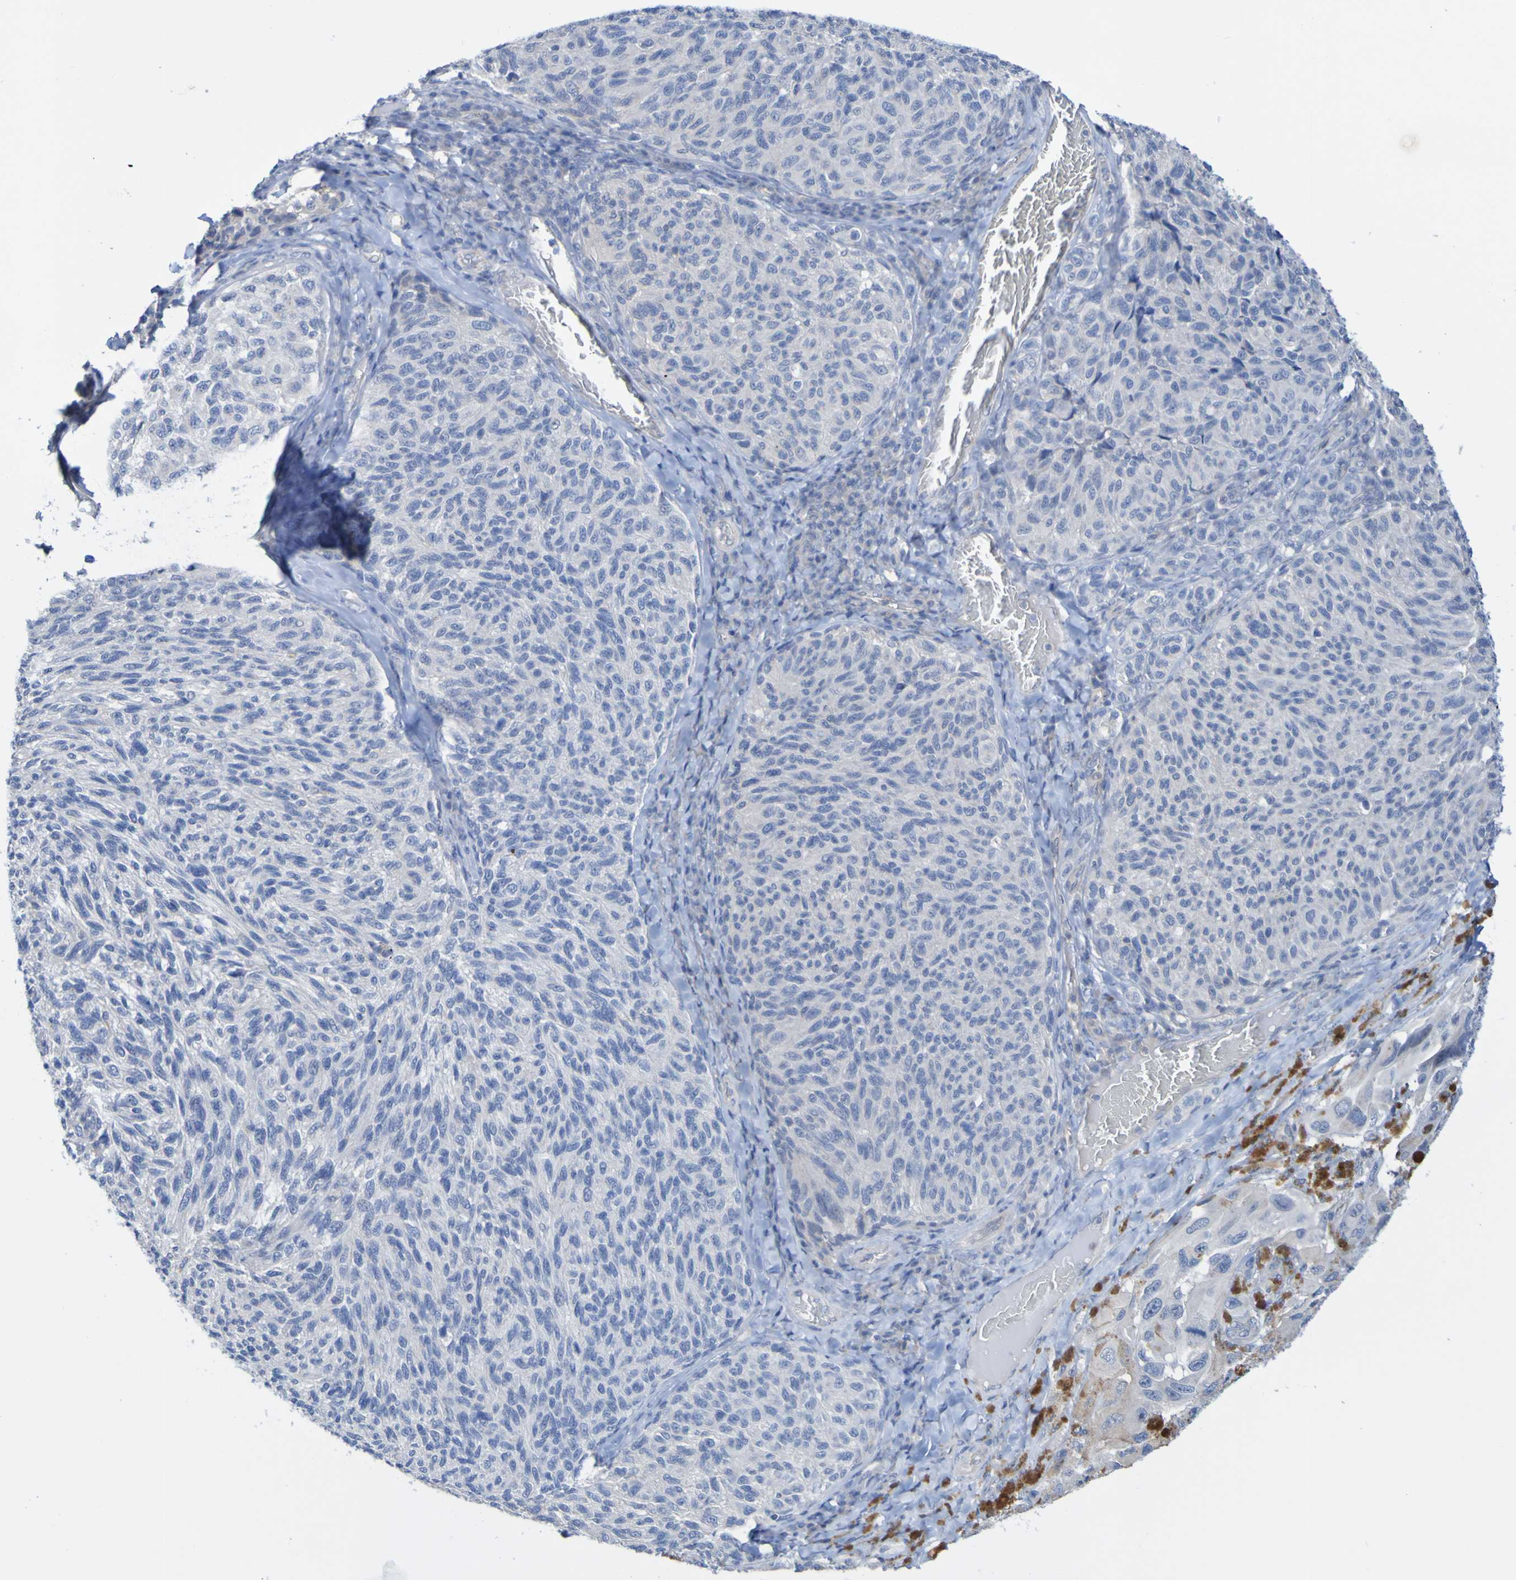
{"staining": {"intensity": "negative", "quantity": "none", "location": "none"}, "tissue": "melanoma", "cell_type": "Tumor cells", "image_type": "cancer", "snomed": [{"axis": "morphology", "description": "Malignant melanoma, NOS"}, {"axis": "topography", "description": "Skin"}], "caption": "Protein analysis of melanoma shows no significant expression in tumor cells.", "gene": "ACMSD", "patient": {"sex": "female", "age": 73}}